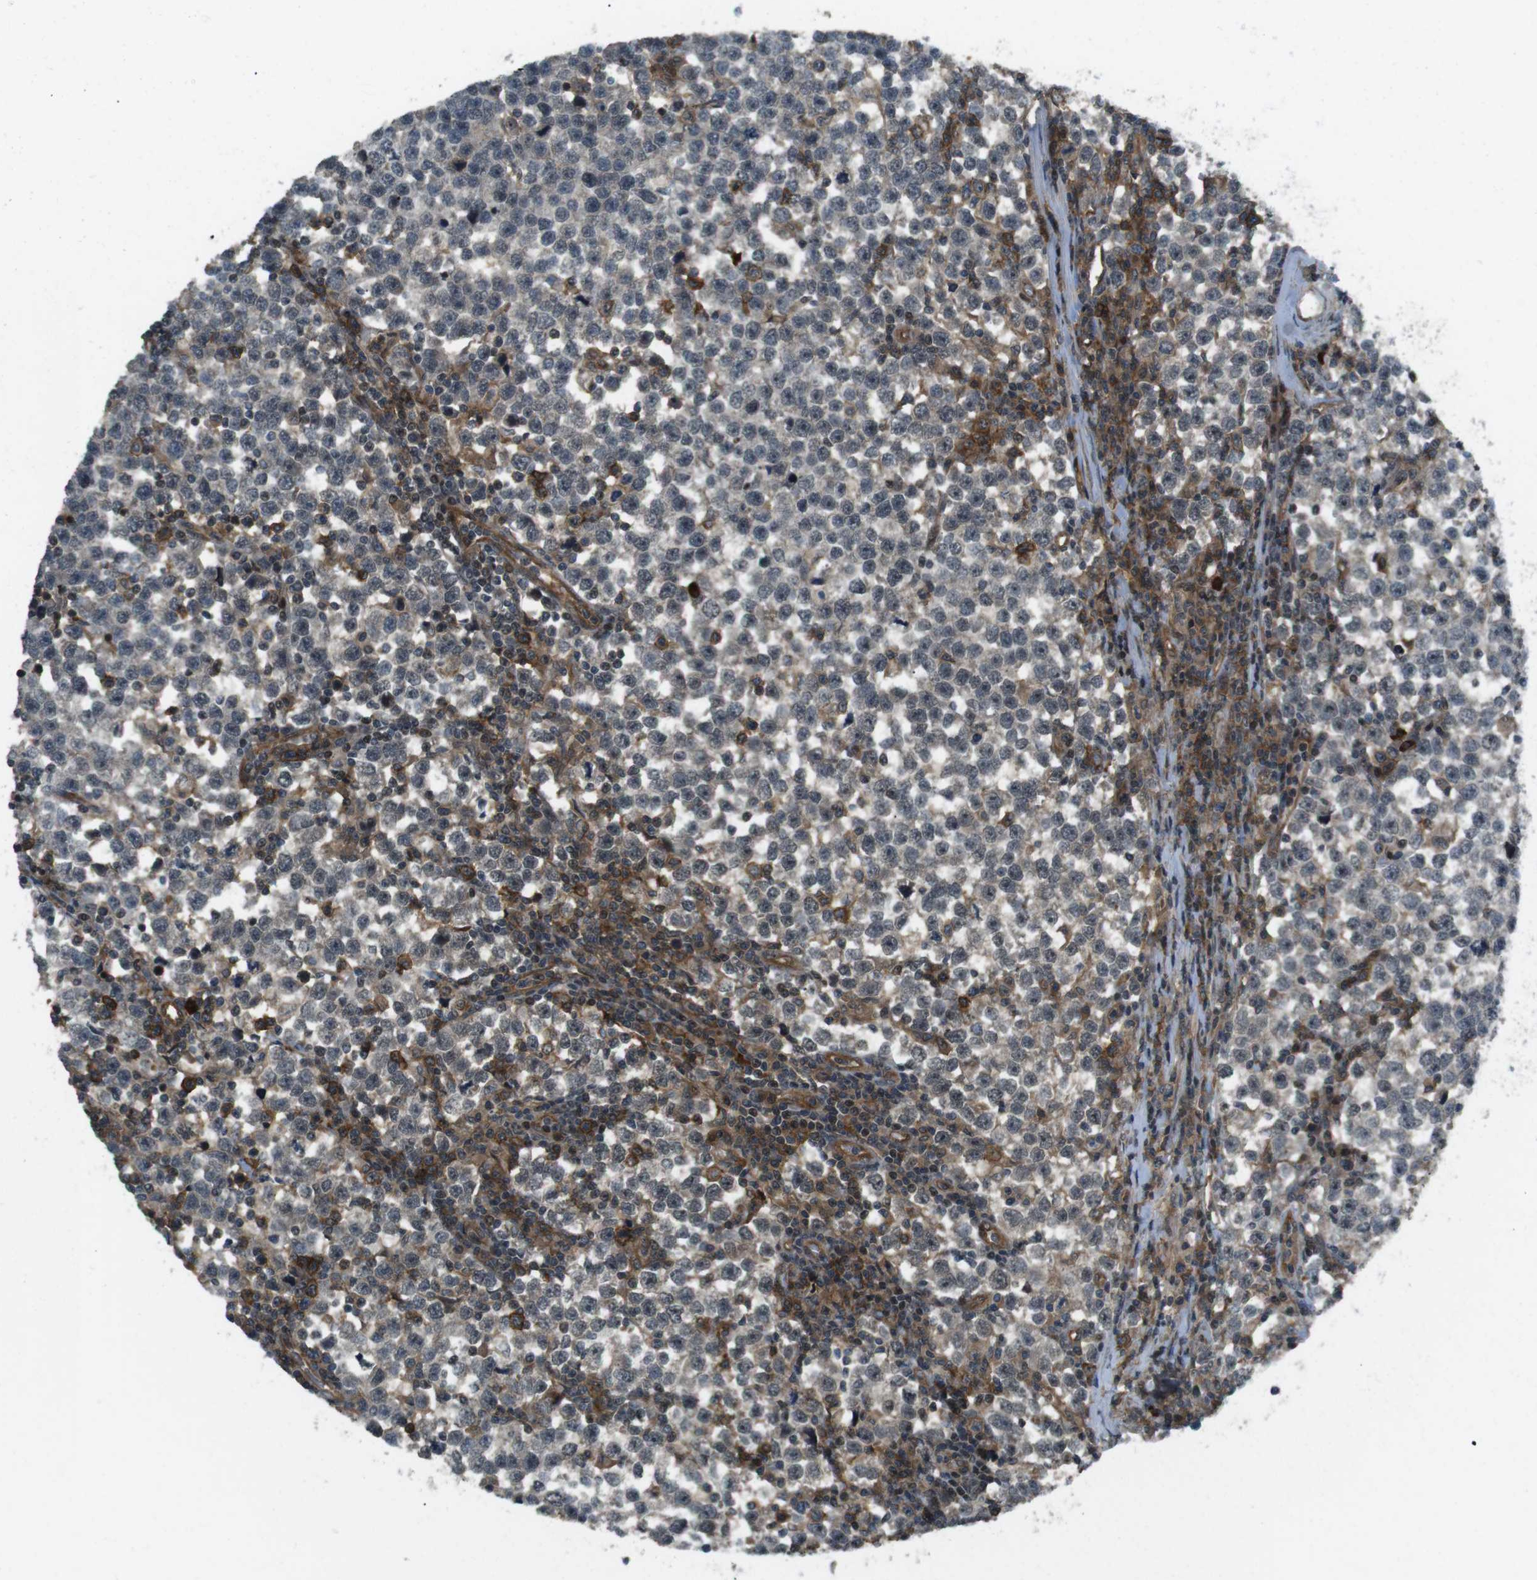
{"staining": {"intensity": "weak", "quantity": "<25%", "location": "cytoplasmic/membranous"}, "tissue": "testis cancer", "cell_type": "Tumor cells", "image_type": "cancer", "snomed": [{"axis": "morphology", "description": "Seminoma, NOS"}, {"axis": "topography", "description": "Testis"}], "caption": "A high-resolution photomicrograph shows IHC staining of seminoma (testis), which exhibits no significant staining in tumor cells.", "gene": "TIAM2", "patient": {"sex": "male", "age": 43}}